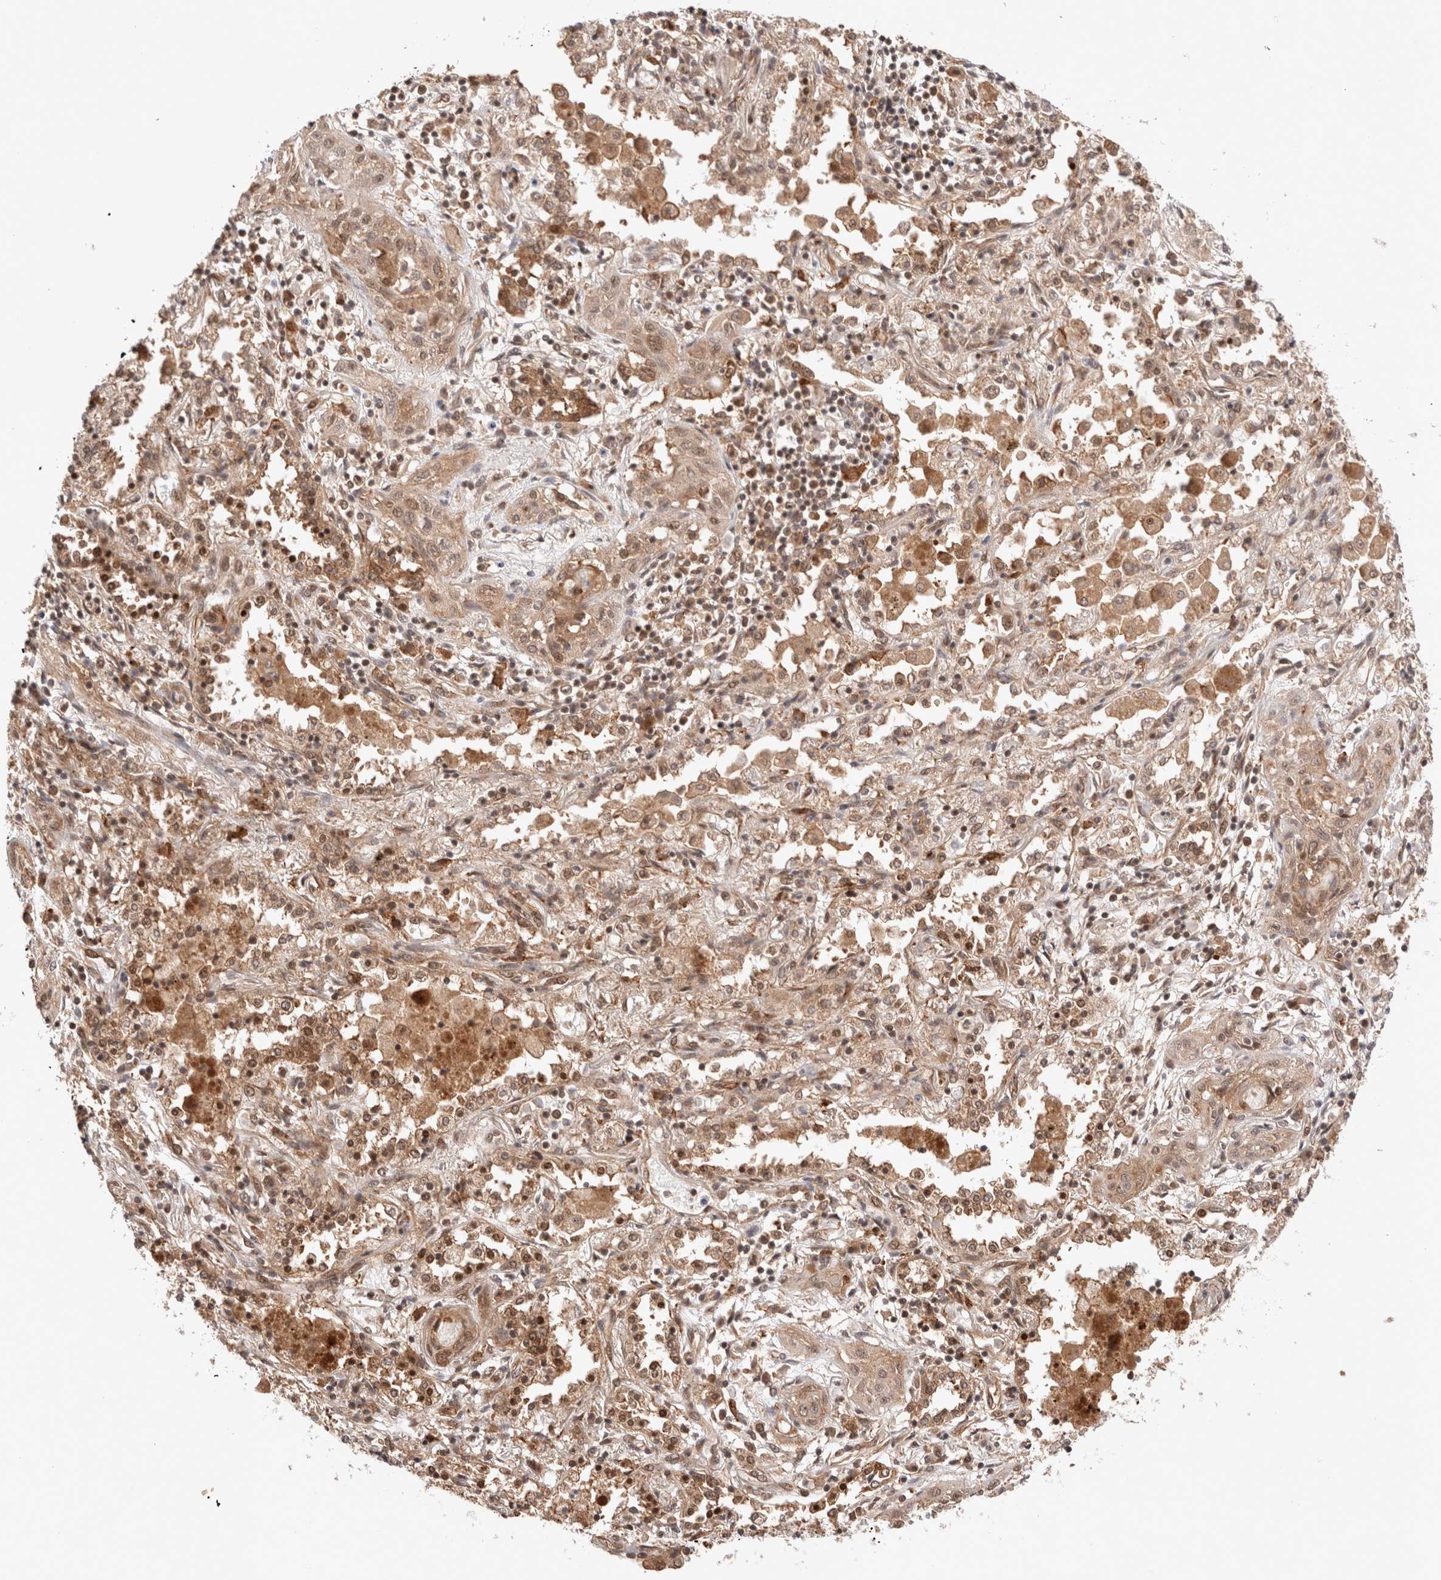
{"staining": {"intensity": "weak", "quantity": ">75%", "location": "cytoplasmic/membranous,nuclear"}, "tissue": "lung cancer", "cell_type": "Tumor cells", "image_type": "cancer", "snomed": [{"axis": "morphology", "description": "Squamous cell carcinoma, NOS"}, {"axis": "topography", "description": "Lung"}], "caption": "Approximately >75% of tumor cells in human squamous cell carcinoma (lung) exhibit weak cytoplasmic/membranous and nuclear protein staining as visualized by brown immunohistochemical staining.", "gene": "SIKE1", "patient": {"sex": "female", "age": 47}}